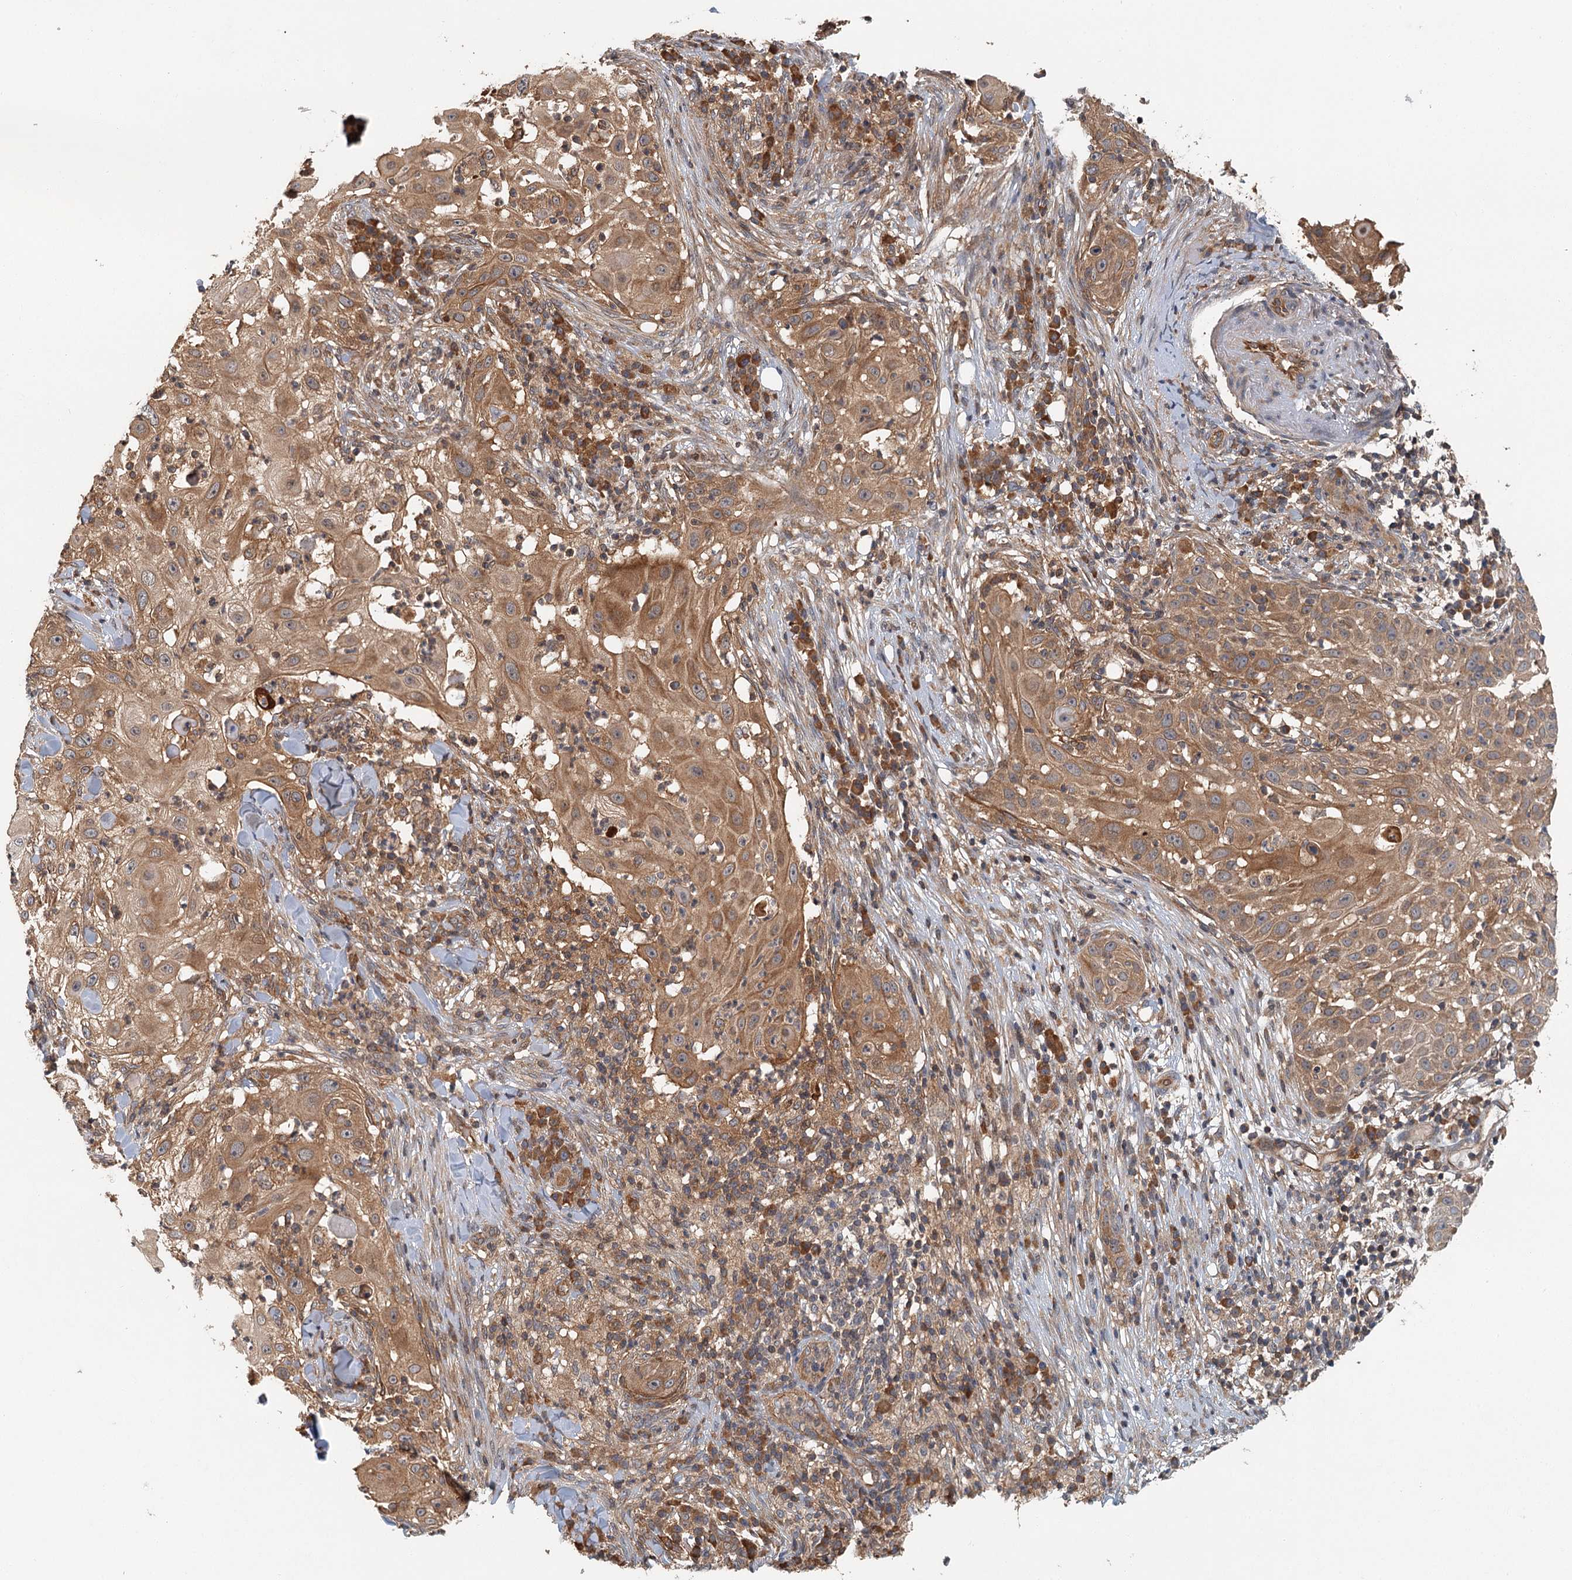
{"staining": {"intensity": "moderate", "quantity": "25%-75%", "location": "cytoplasmic/membranous"}, "tissue": "skin cancer", "cell_type": "Tumor cells", "image_type": "cancer", "snomed": [{"axis": "morphology", "description": "Squamous cell carcinoma, NOS"}, {"axis": "topography", "description": "Skin"}], "caption": "Human skin cancer stained with a protein marker reveals moderate staining in tumor cells.", "gene": "ZNF527", "patient": {"sex": "female", "age": 44}}